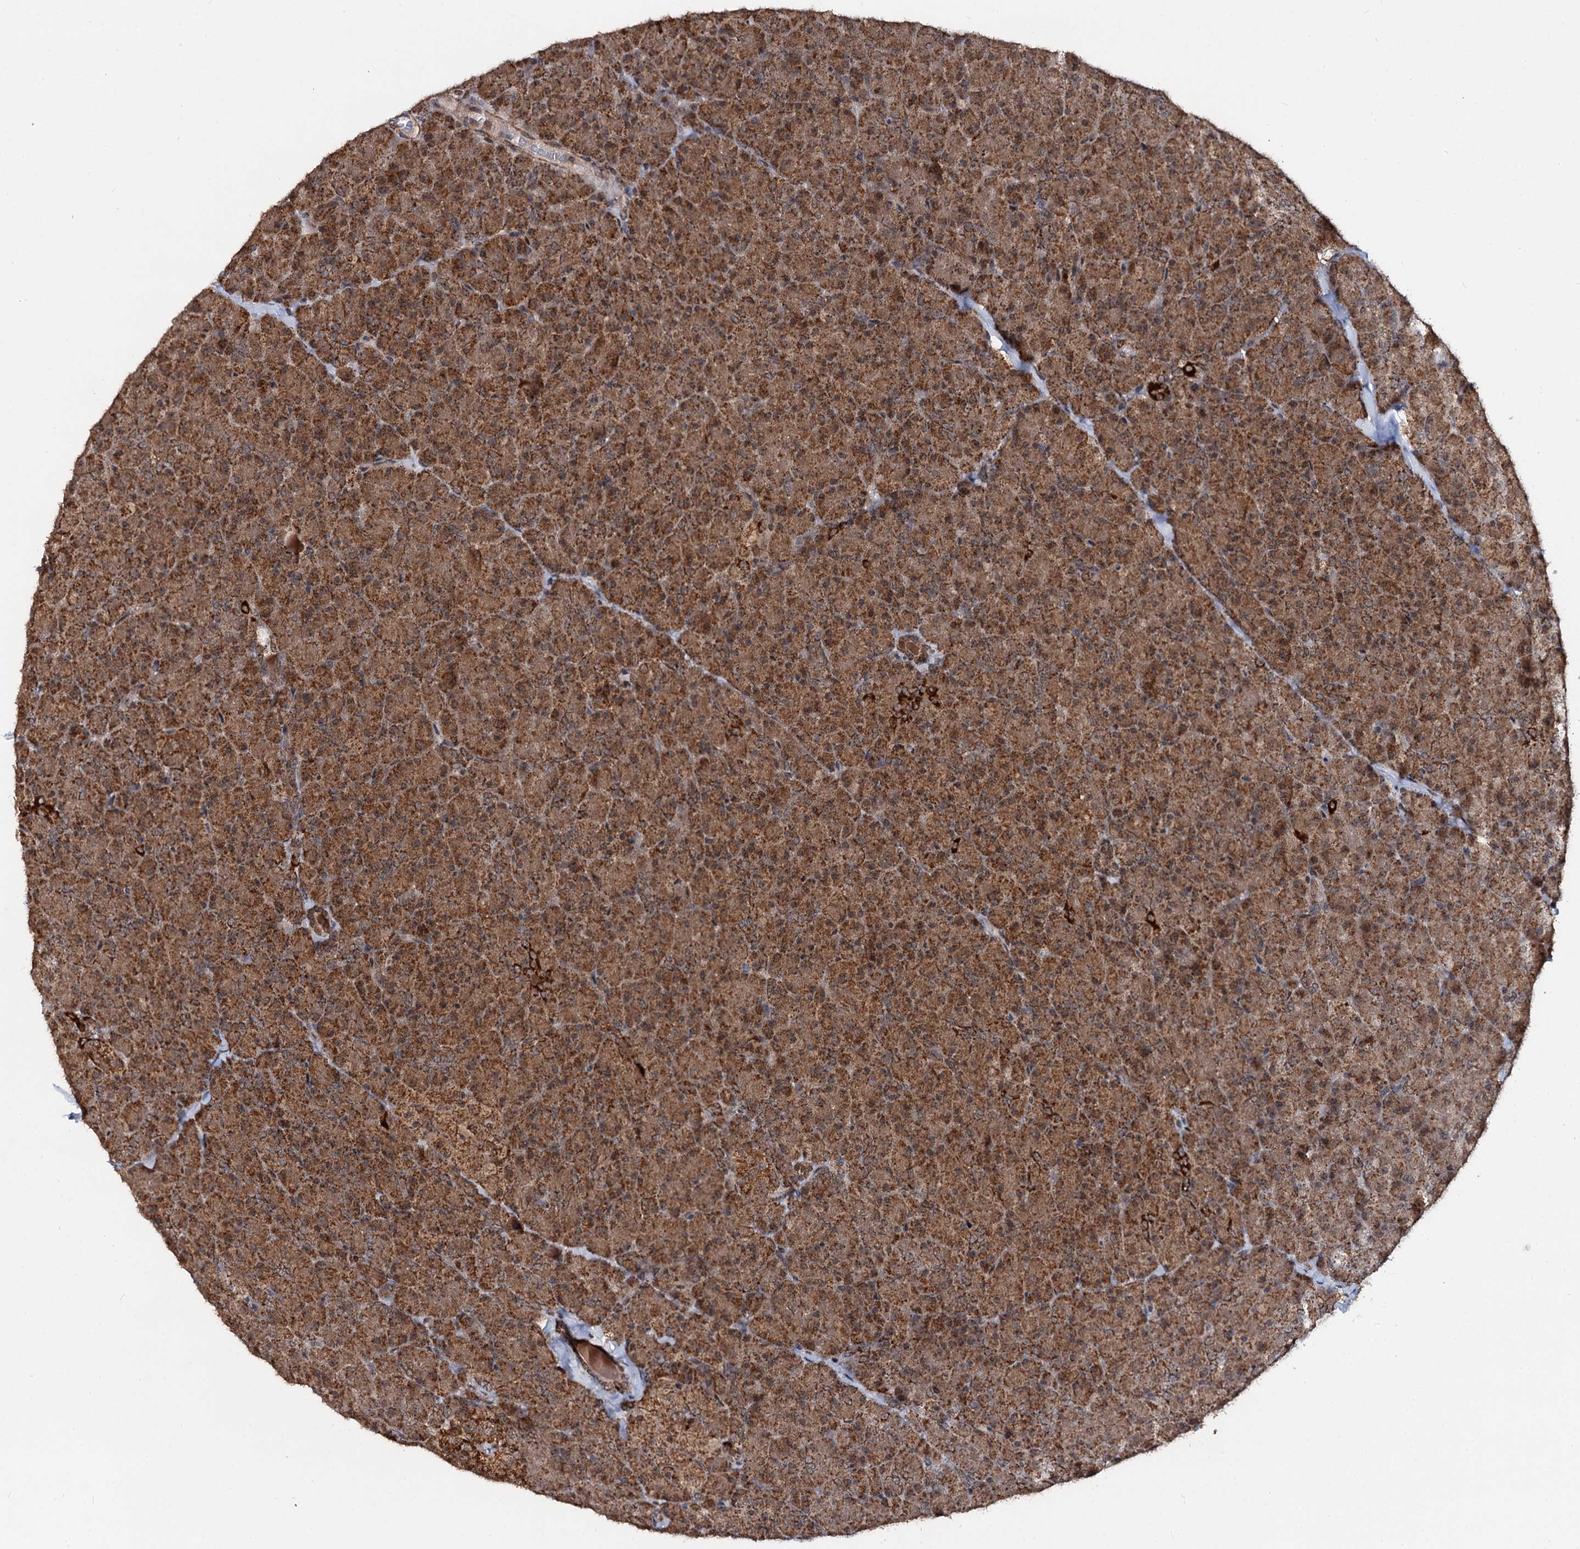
{"staining": {"intensity": "strong", "quantity": ">75%", "location": "cytoplasmic/membranous"}, "tissue": "pancreas", "cell_type": "Exocrine glandular cells", "image_type": "normal", "snomed": [{"axis": "morphology", "description": "Normal tissue, NOS"}, {"axis": "topography", "description": "Pancreas"}], "caption": "The photomicrograph displays immunohistochemical staining of benign pancreas. There is strong cytoplasmic/membranous positivity is identified in about >75% of exocrine glandular cells. (brown staining indicates protein expression, while blue staining denotes nuclei).", "gene": "CEP76", "patient": {"sex": "male", "age": 36}}